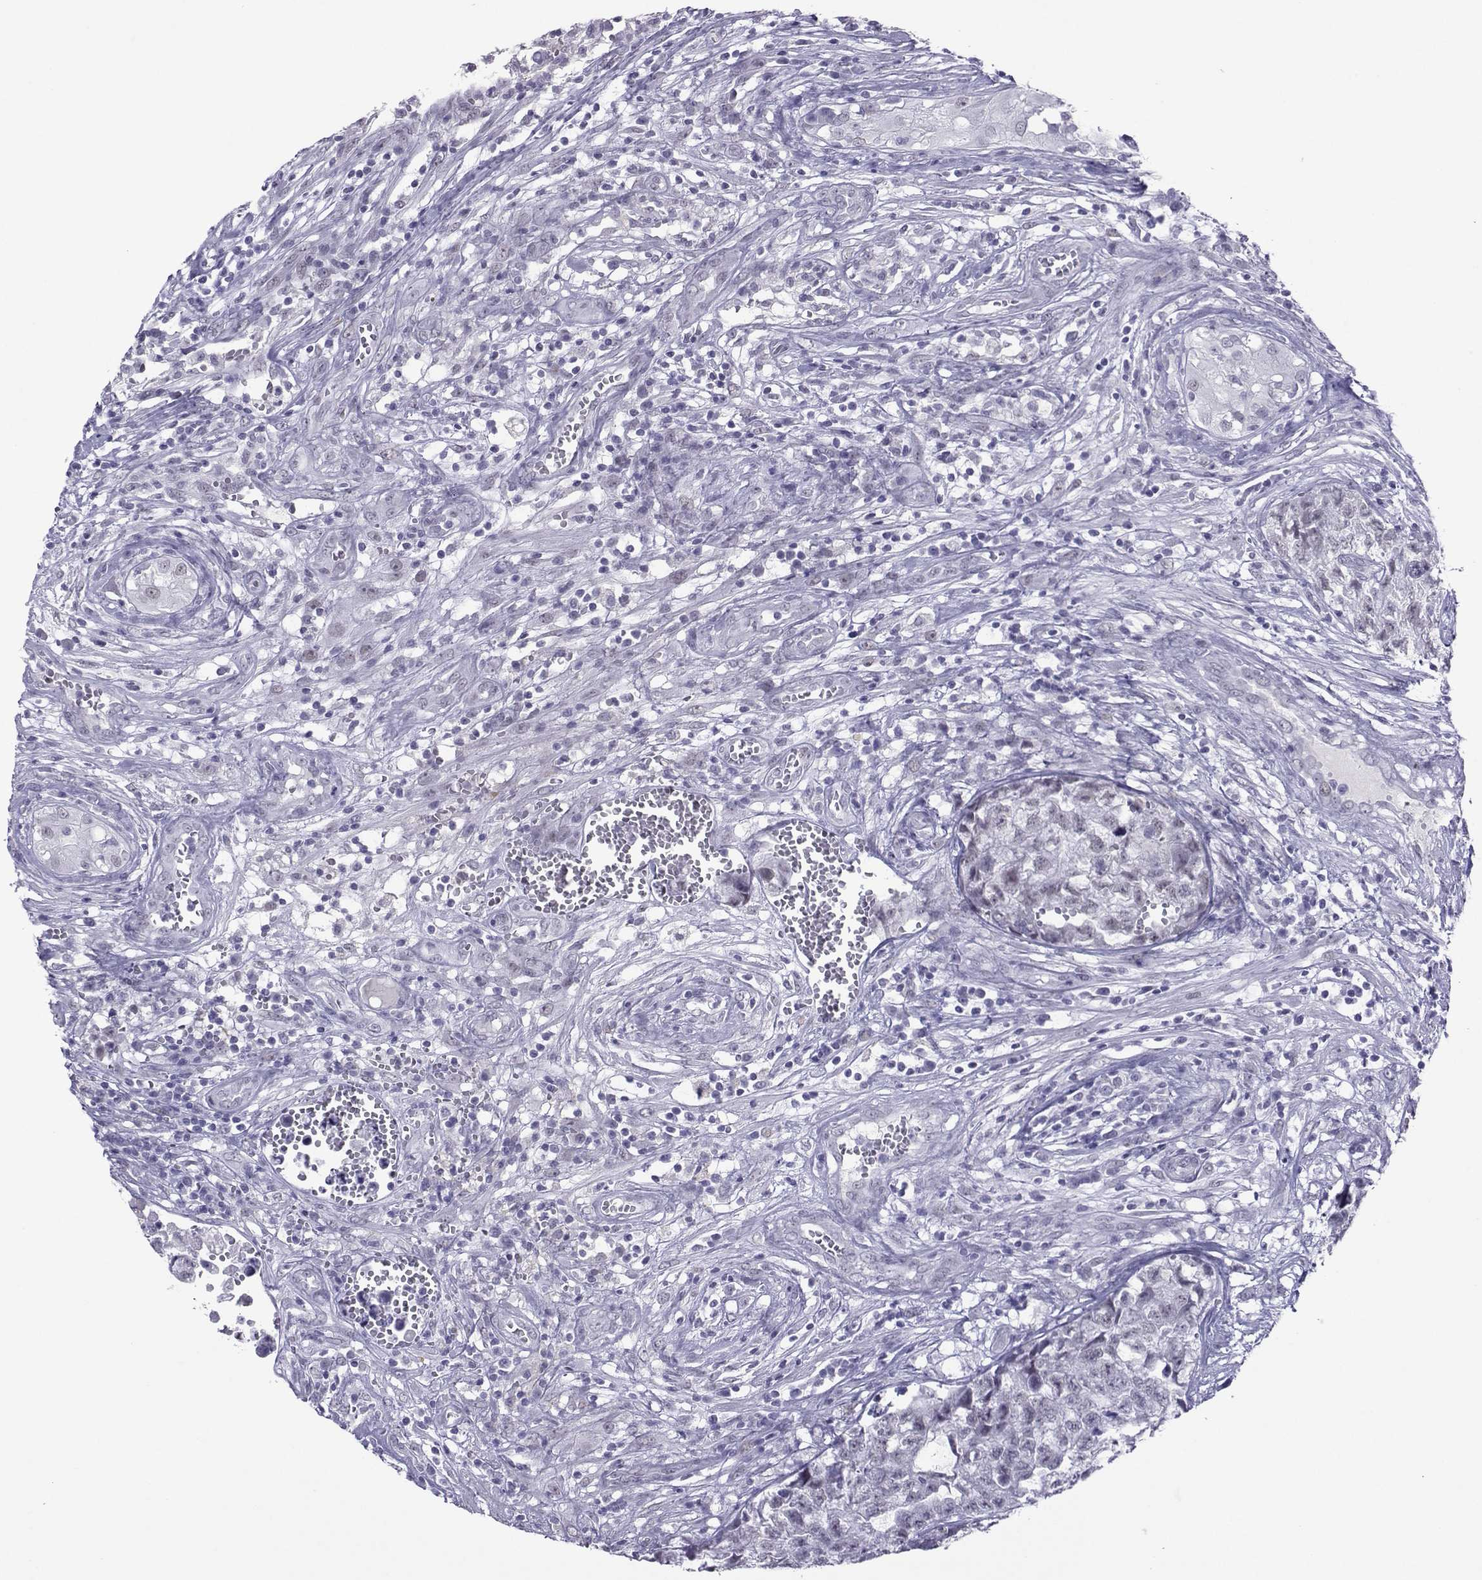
{"staining": {"intensity": "negative", "quantity": "none", "location": "none"}, "tissue": "testis cancer", "cell_type": "Tumor cells", "image_type": "cancer", "snomed": [{"axis": "morphology", "description": "Seminoma, NOS"}, {"axis": "morphology", "description": "Carcinoma, Embryonal, NOS"}, {"axis": "topography", "description": "Testis"}], "caption": "Immunohistochemical staining of human testis cancer (seminoma) displays no significant staining in tumor cells.", "gene": "LORICRIN", "patient": {"sex": "male", "age": 22}}